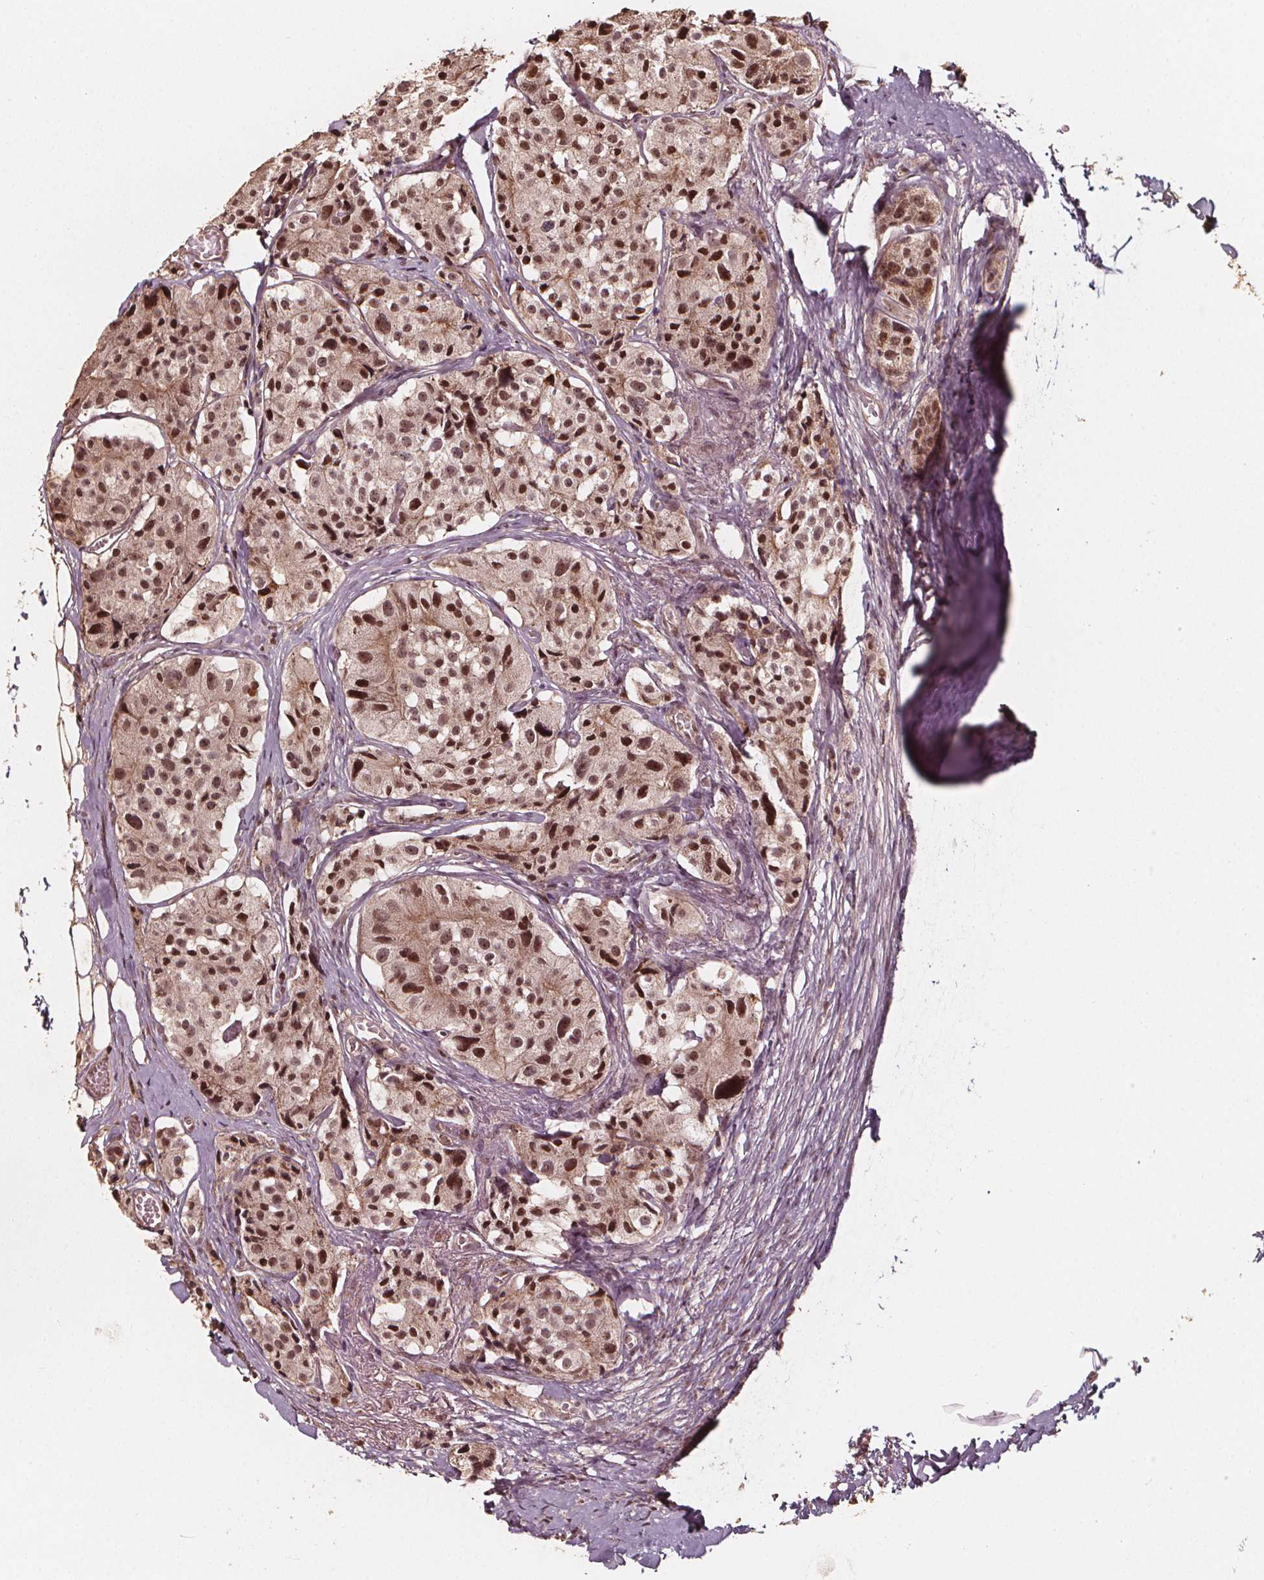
{"staining": {"intensity": "moderate", "quantity": ">75%", "location": "nuclear"}, "tissue": "carcinoid", "cell_type": "Tumor cells", "image_type": "cancer", "snomed": [{"axis": "morphology", "description": "Carcinoid, malignant, NOS"}, {"axis": "topography", "description": "Small intestine"}], "caption": "Protein analysis of malignant carcinoid tissue shows moderate nuclear positivity in approximately >75% of tumor cells.", "gene": "EXOSC9", "patient": {"sex": "female", "age": 65}}